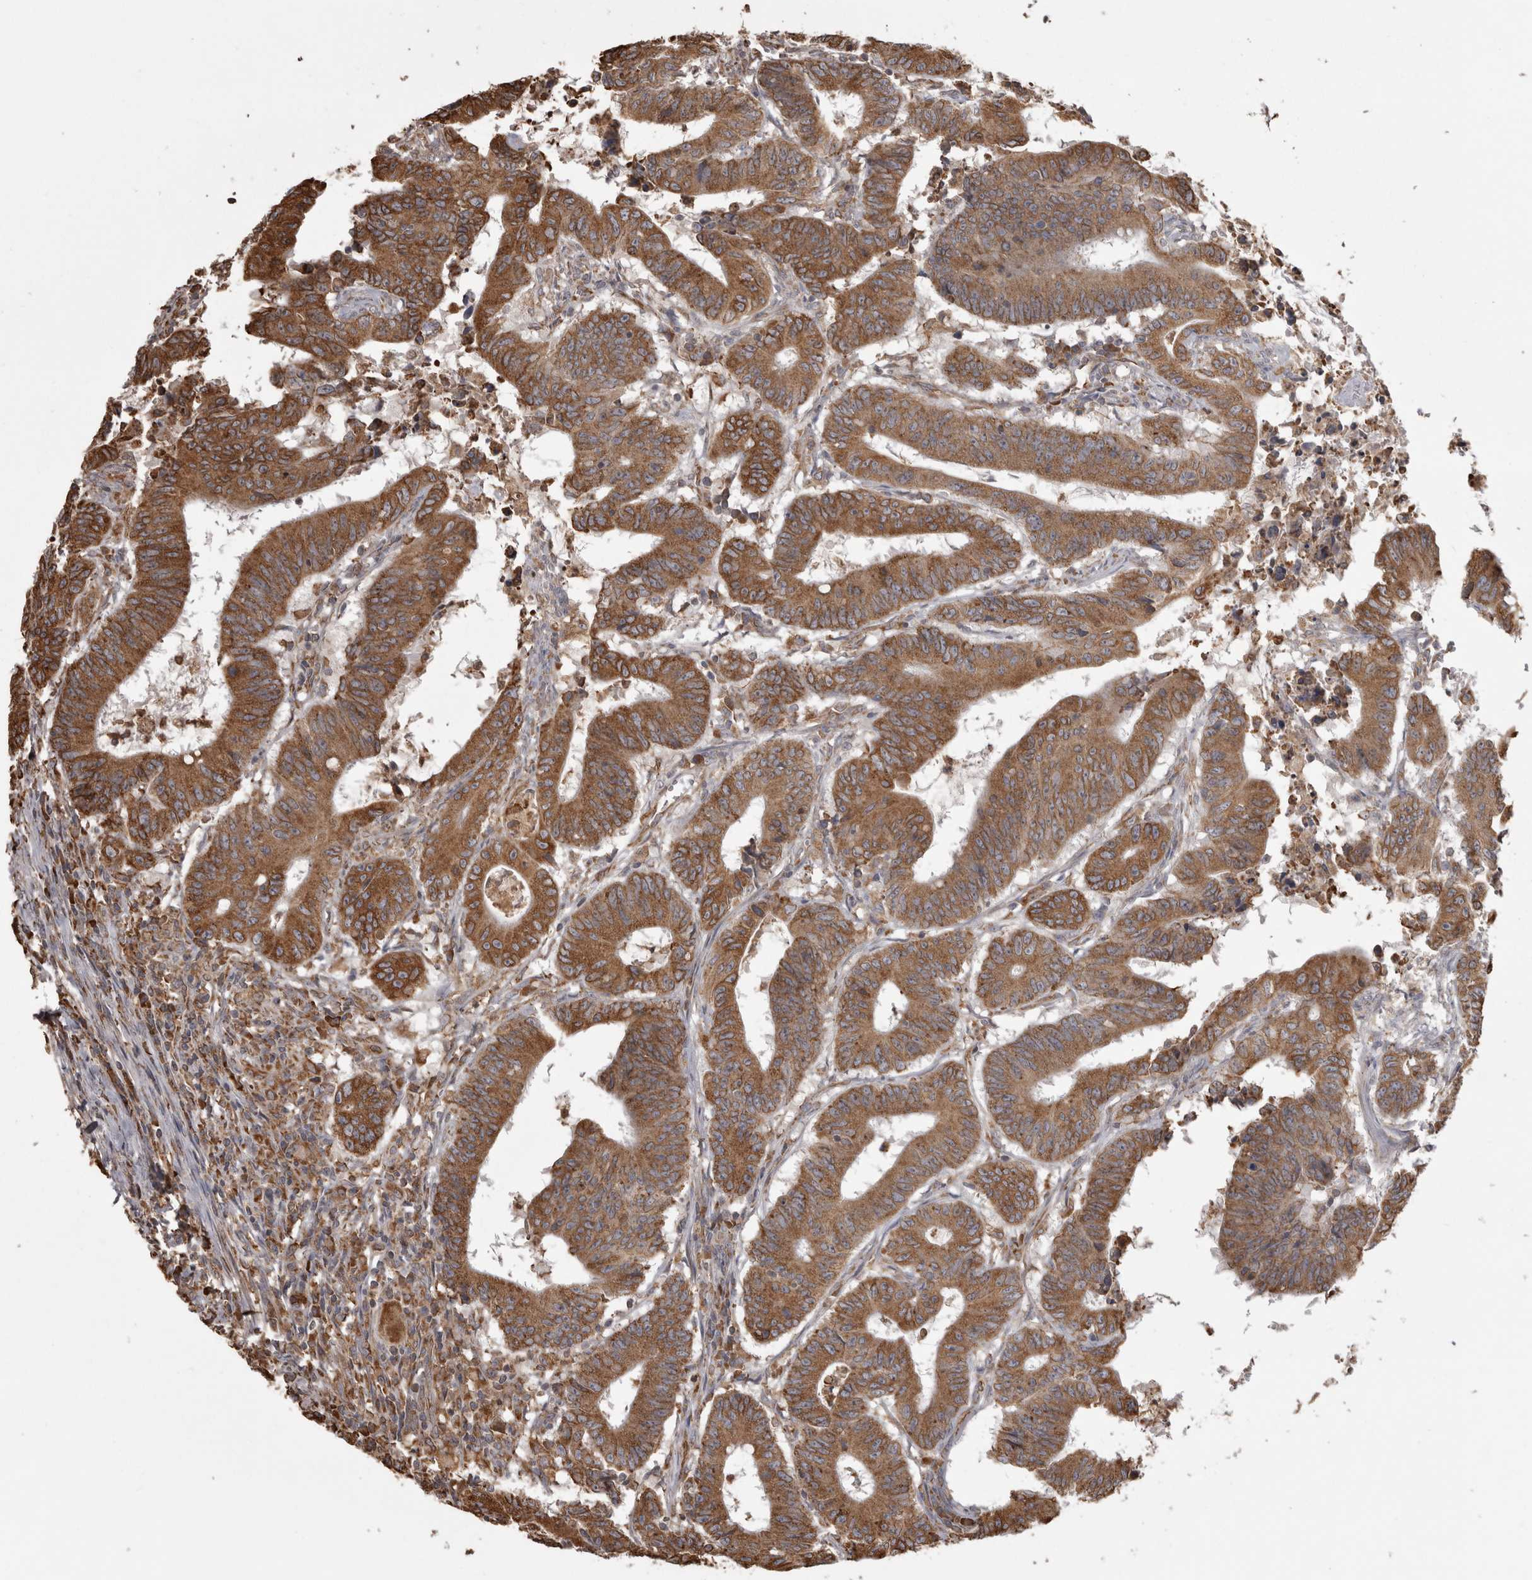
{"staining": {"intensity": "strong", "quantity": ">75%", "location": "cytoplasmic/membranous"}, "tissue": "colorectal cancer", "cell_type": "Tumor cells", "image_type": "cancer", "snomed": [{"axis": "morphology", "description": "Adenocarcinoma, NOS"}, {"axis": "topography", "description": "Colon"}], "caption": "Immunohistochemistry (IHC) of colorectal cancer (adenocarcinoma) exhibits high levels of strong cytoplasmic/membranous expression in about >75% of tumor cells. (IHC, brightfield microscopy, high magnification).", "gene": "PON2", "patient": {"sex": "male", "age": 45}}